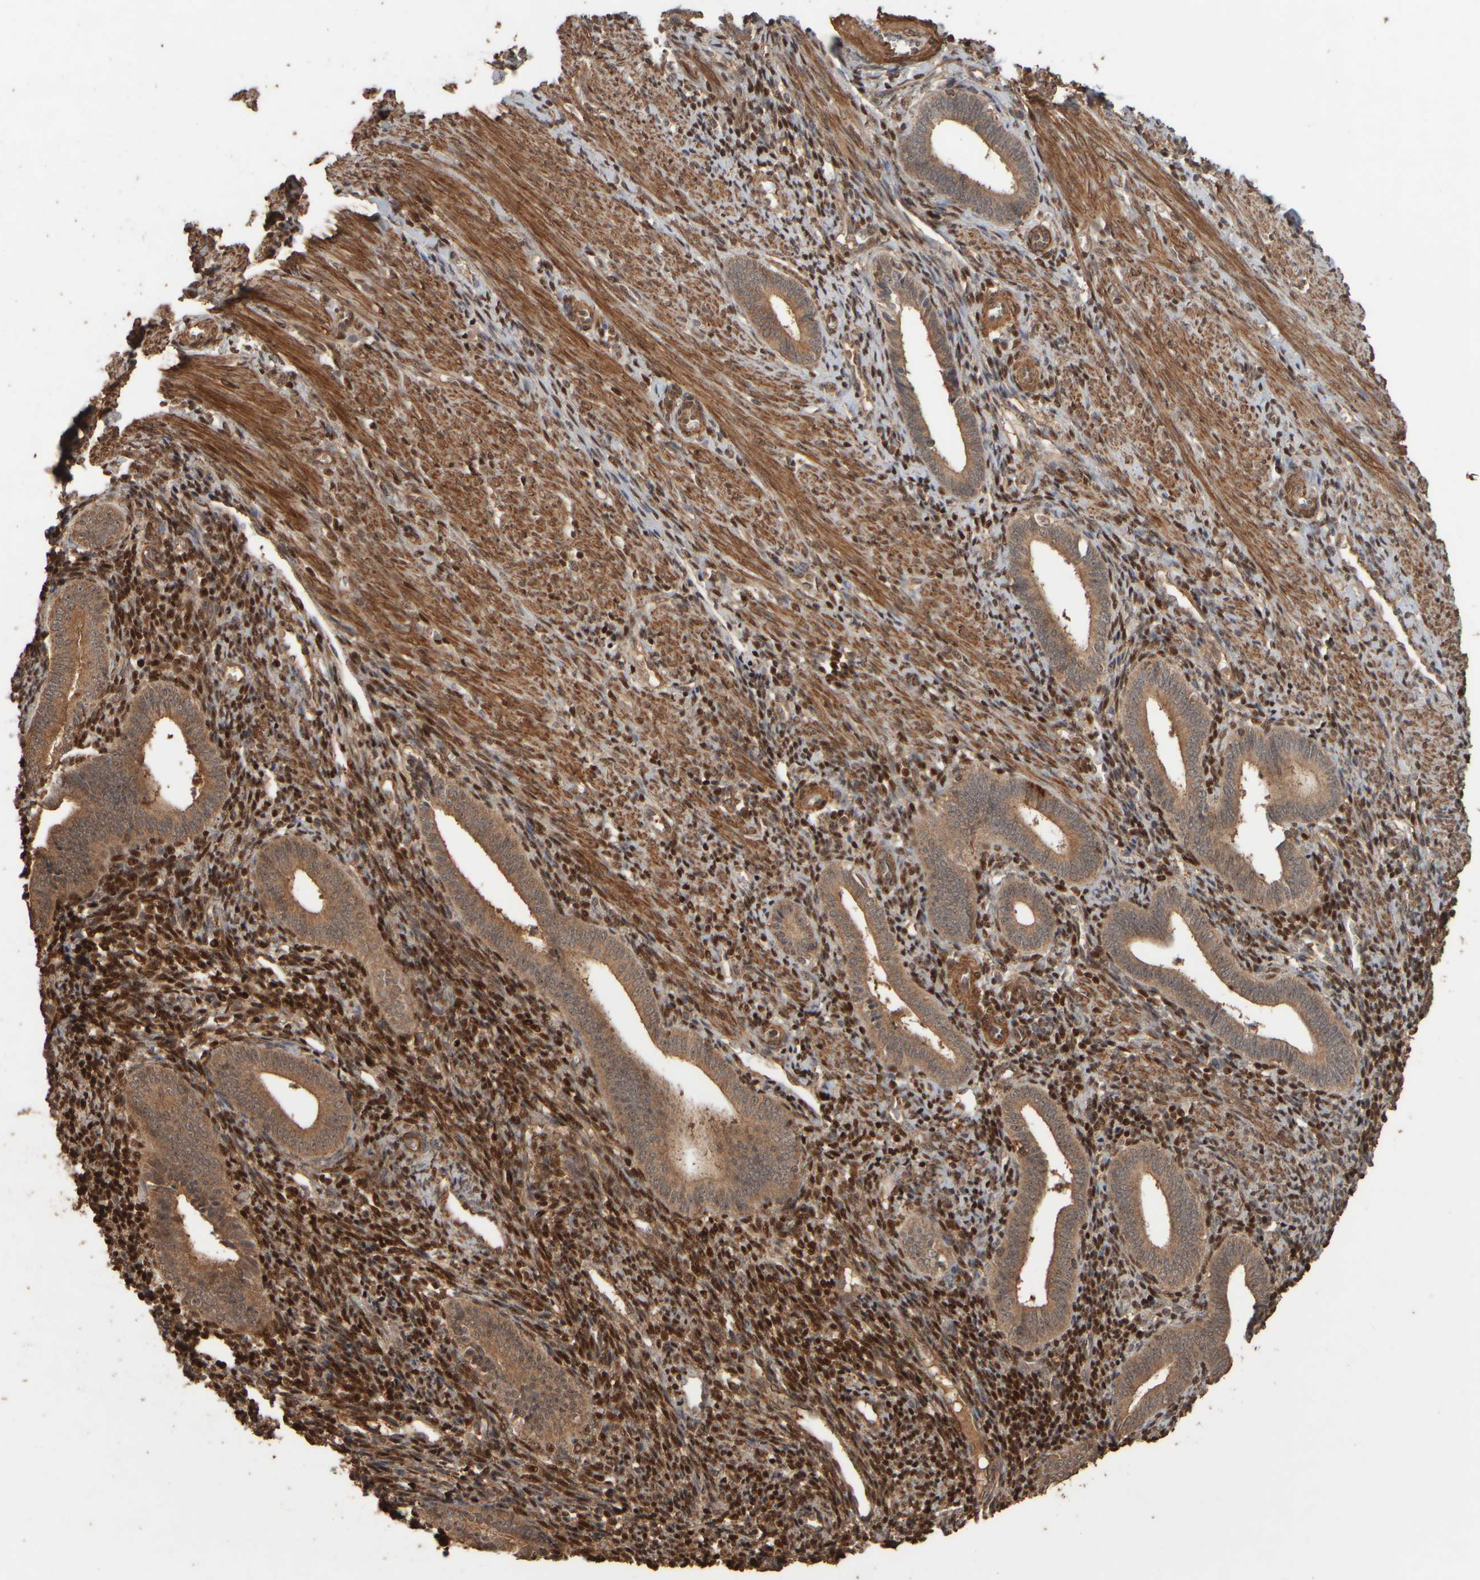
{"staining": {"intensity": "moderate", "quantity": ">75%", "location": "cytoplasmic/membranous,nuclear"}, "tissue": "endometrium", "cell_type": "Cells in endometrial stroma", "image_type": "normal", "snomed": [{"axis": "morphology", "description": "Normal tissue, NOS"}, {"axis": "topography", "description": "Uterus"}, {"axis": "topography", "description": "Endometrium"}], "caption": "Immunohistochemical staining of benign endometrium reveals medium levels of moderate cytoplasmic/membranous,nuclear staining in about >75% of cells in endometrial stroma. Nuclei are stained in blue.", "gene": "SPHK1", "patient": {"sex": "female", "age": 33}}